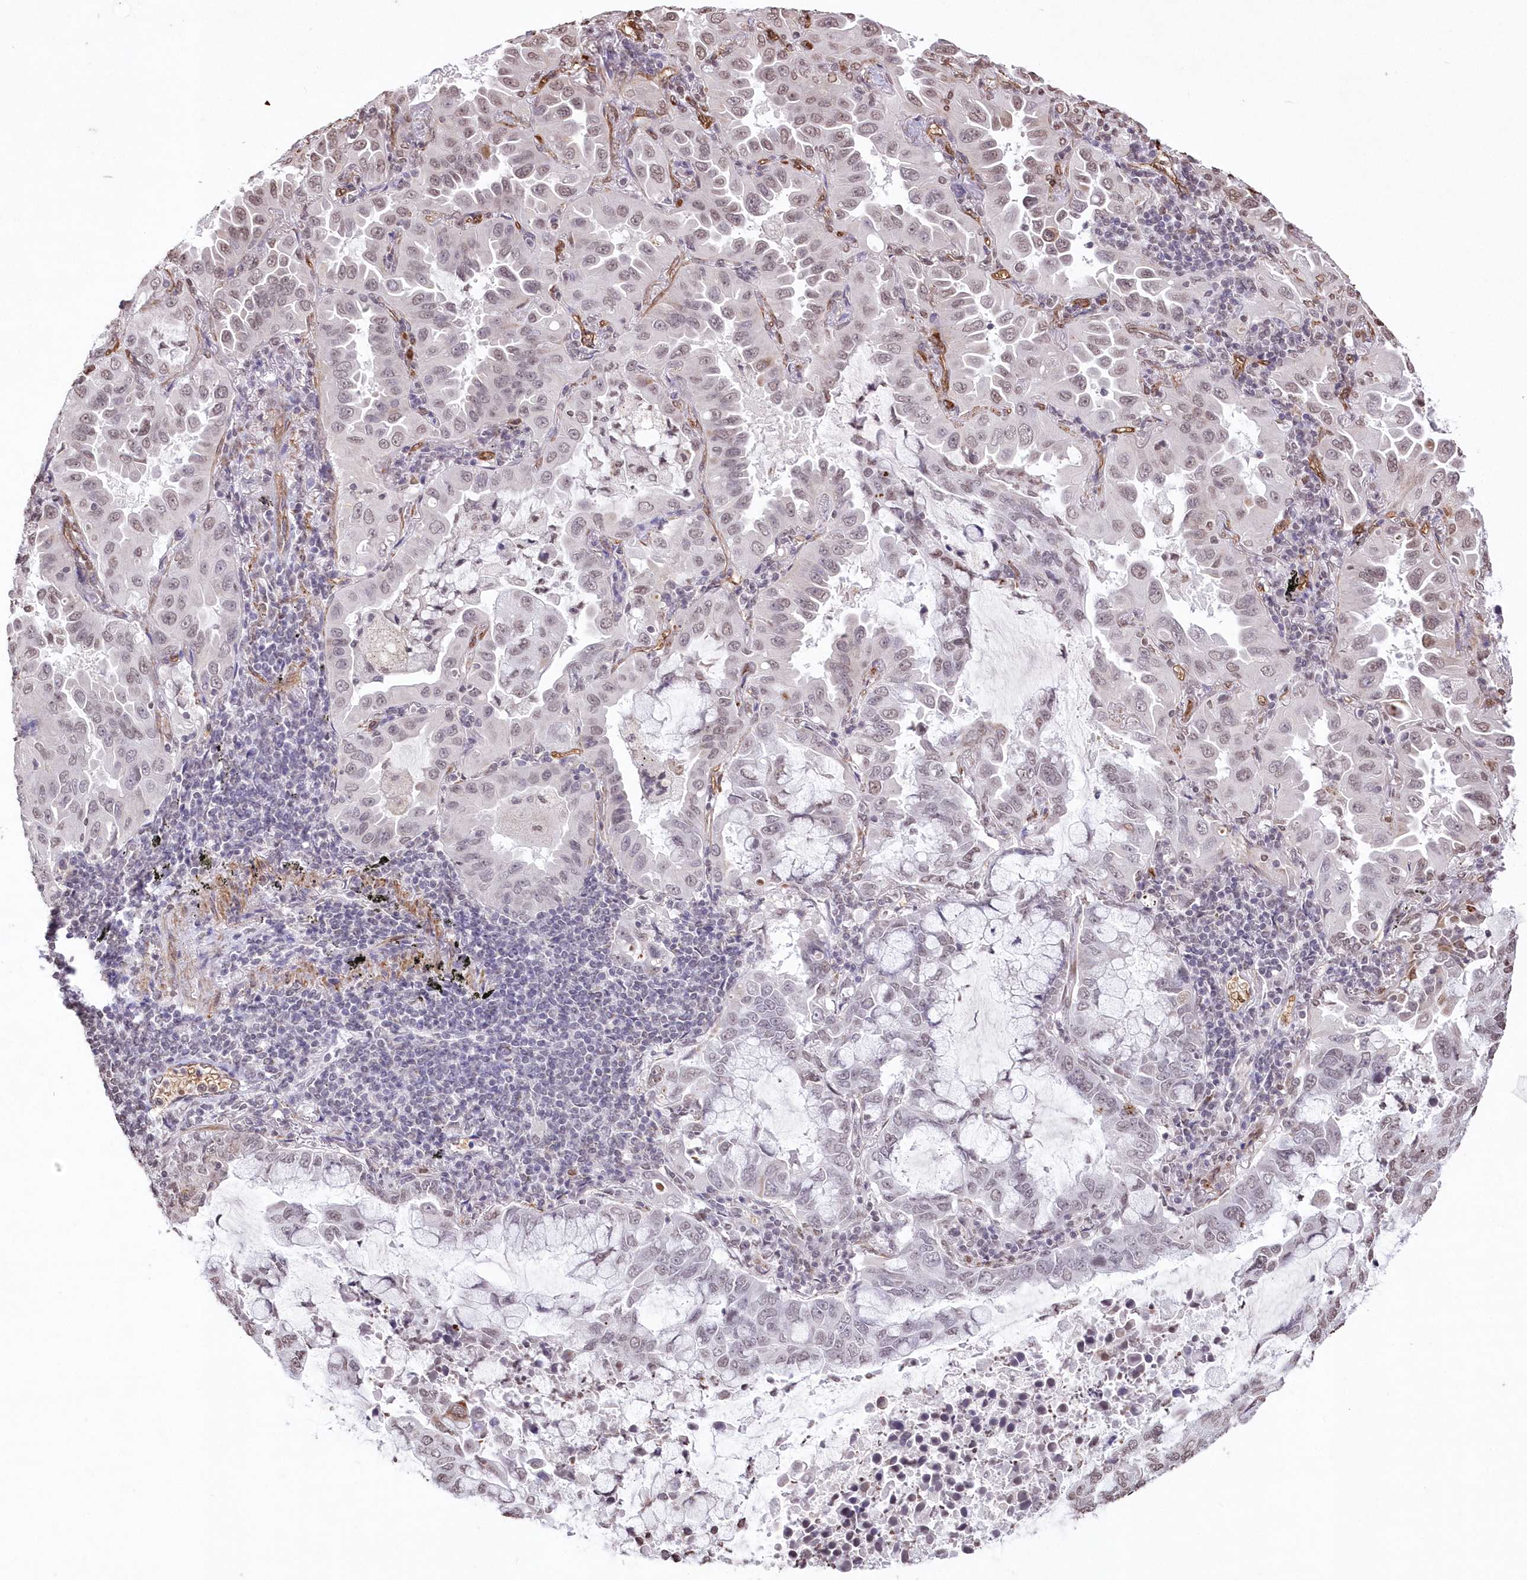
{"staining": {"intensity": "moderate", "quantity": "<25%", "location": "nuclear"}, "tissue": "lung cancer", "cell_type": "Tumor cells", "image_type": "cancer", "snomed": [{"axis": "morphology", "description": "Adenocarcinoma, NOS"}, {"axis": "topography", "description": "Lung"}], "caption": "IHC (DAB (3,3'-diaminobenzidine)) staining of lung cancer reveals moderate nuclear protein staining in approximately <25% of tumor cells.", "gene": "RBM27", "patient": {"sex": "male", "age": 64}}